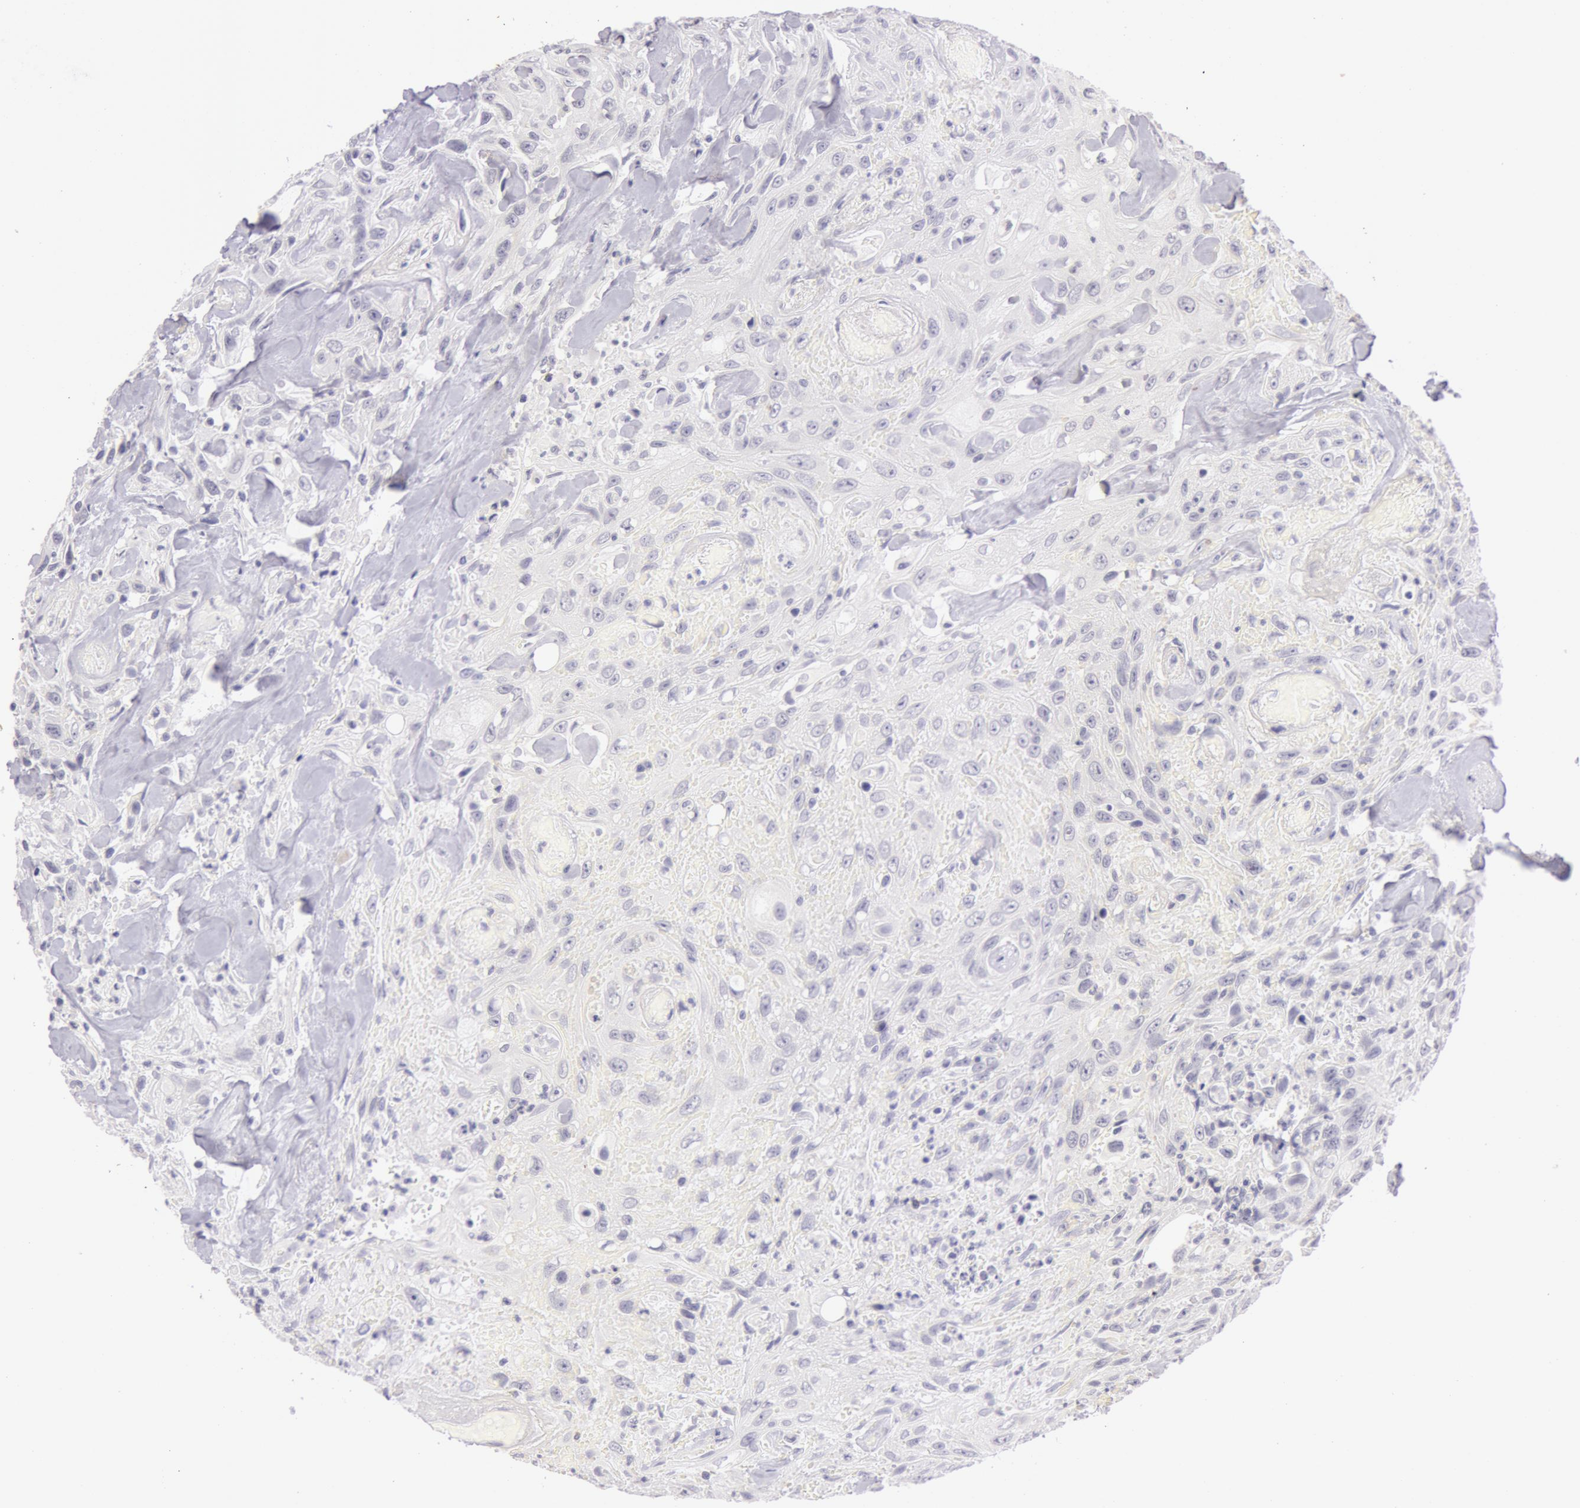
{"staining": {"intensity": "negative", "quantity": "none", "location": "none"}, "tissue": "urothelial cancer", "cell_type": "Tumor cells", "image_type": "cancer", "snomed": [{"axis": "morphology", "description": "Urothelial carcinoma, High grade"}, {"axis": "topography", "description": "Urinary bladder"}], "caption": "Tumor cells show no significant positivity in urothelial carcinoma (high-grade).", "gene": "RBMY1F", "patient": {"sex": "female", "age": 84}}